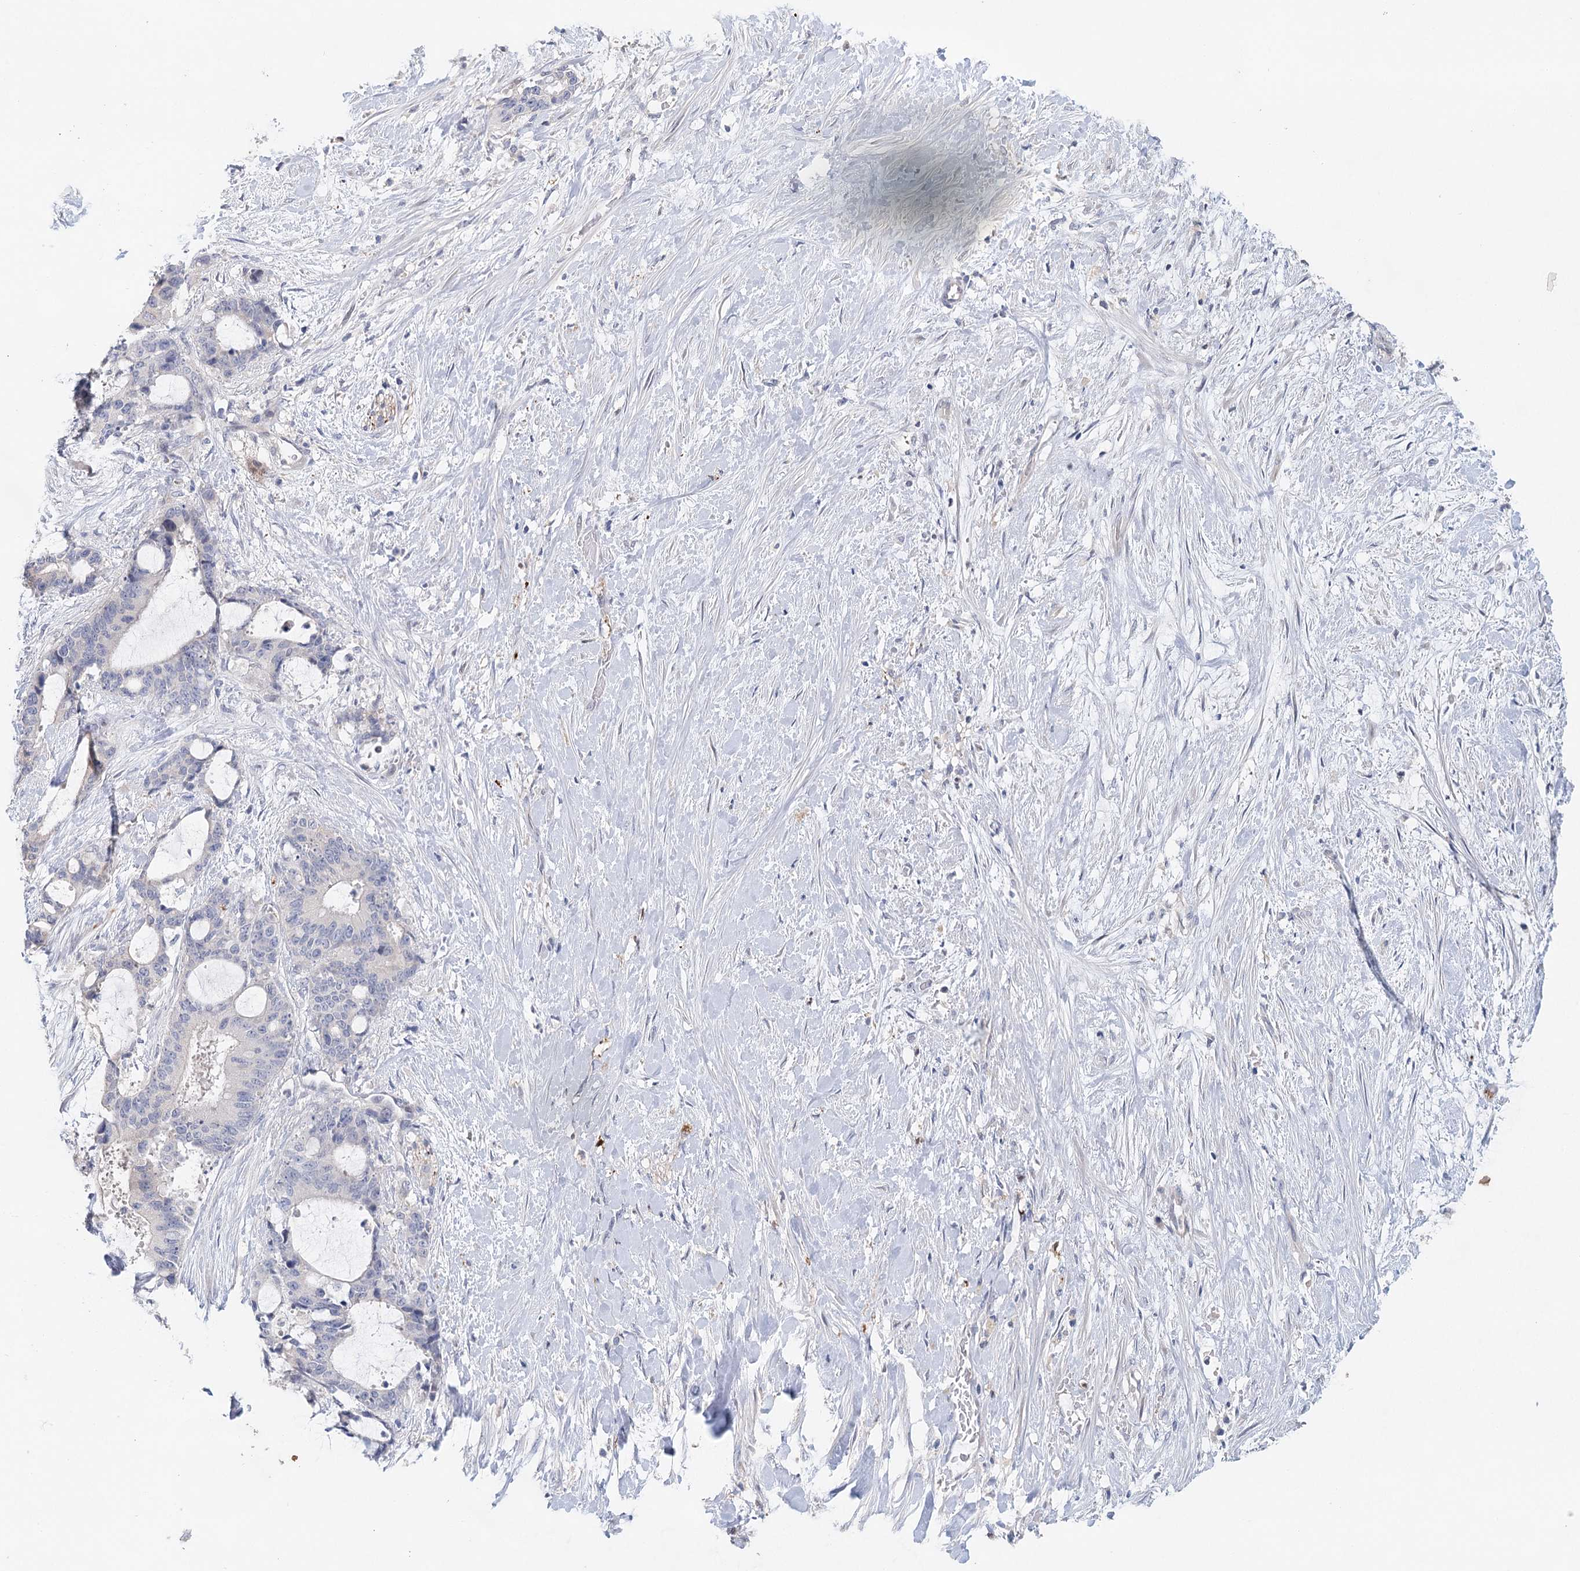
{"staining": {"intensity": "negative", "quantity": "none", "location": "none"}, "tissue": "liver cancer", "cell_type": "Tumor cells", "image_type": "cancer", "snomed": [{"axis": "morphology", "description": "Normal tissue, NOS"}, {"axis": "morphology", "description": "Cholangiocarcinoma"}, {"axis": "topography", "description": "Liver"}, {"axis": "topography", "description": "Peripheral nerve tissue"}], "caption": "Photomicrograph shows no protein positivity in tumor cells of liver cancer tissue.", "gene": "SLC19A3", "patient": {"sex": "female", "age": 73}}